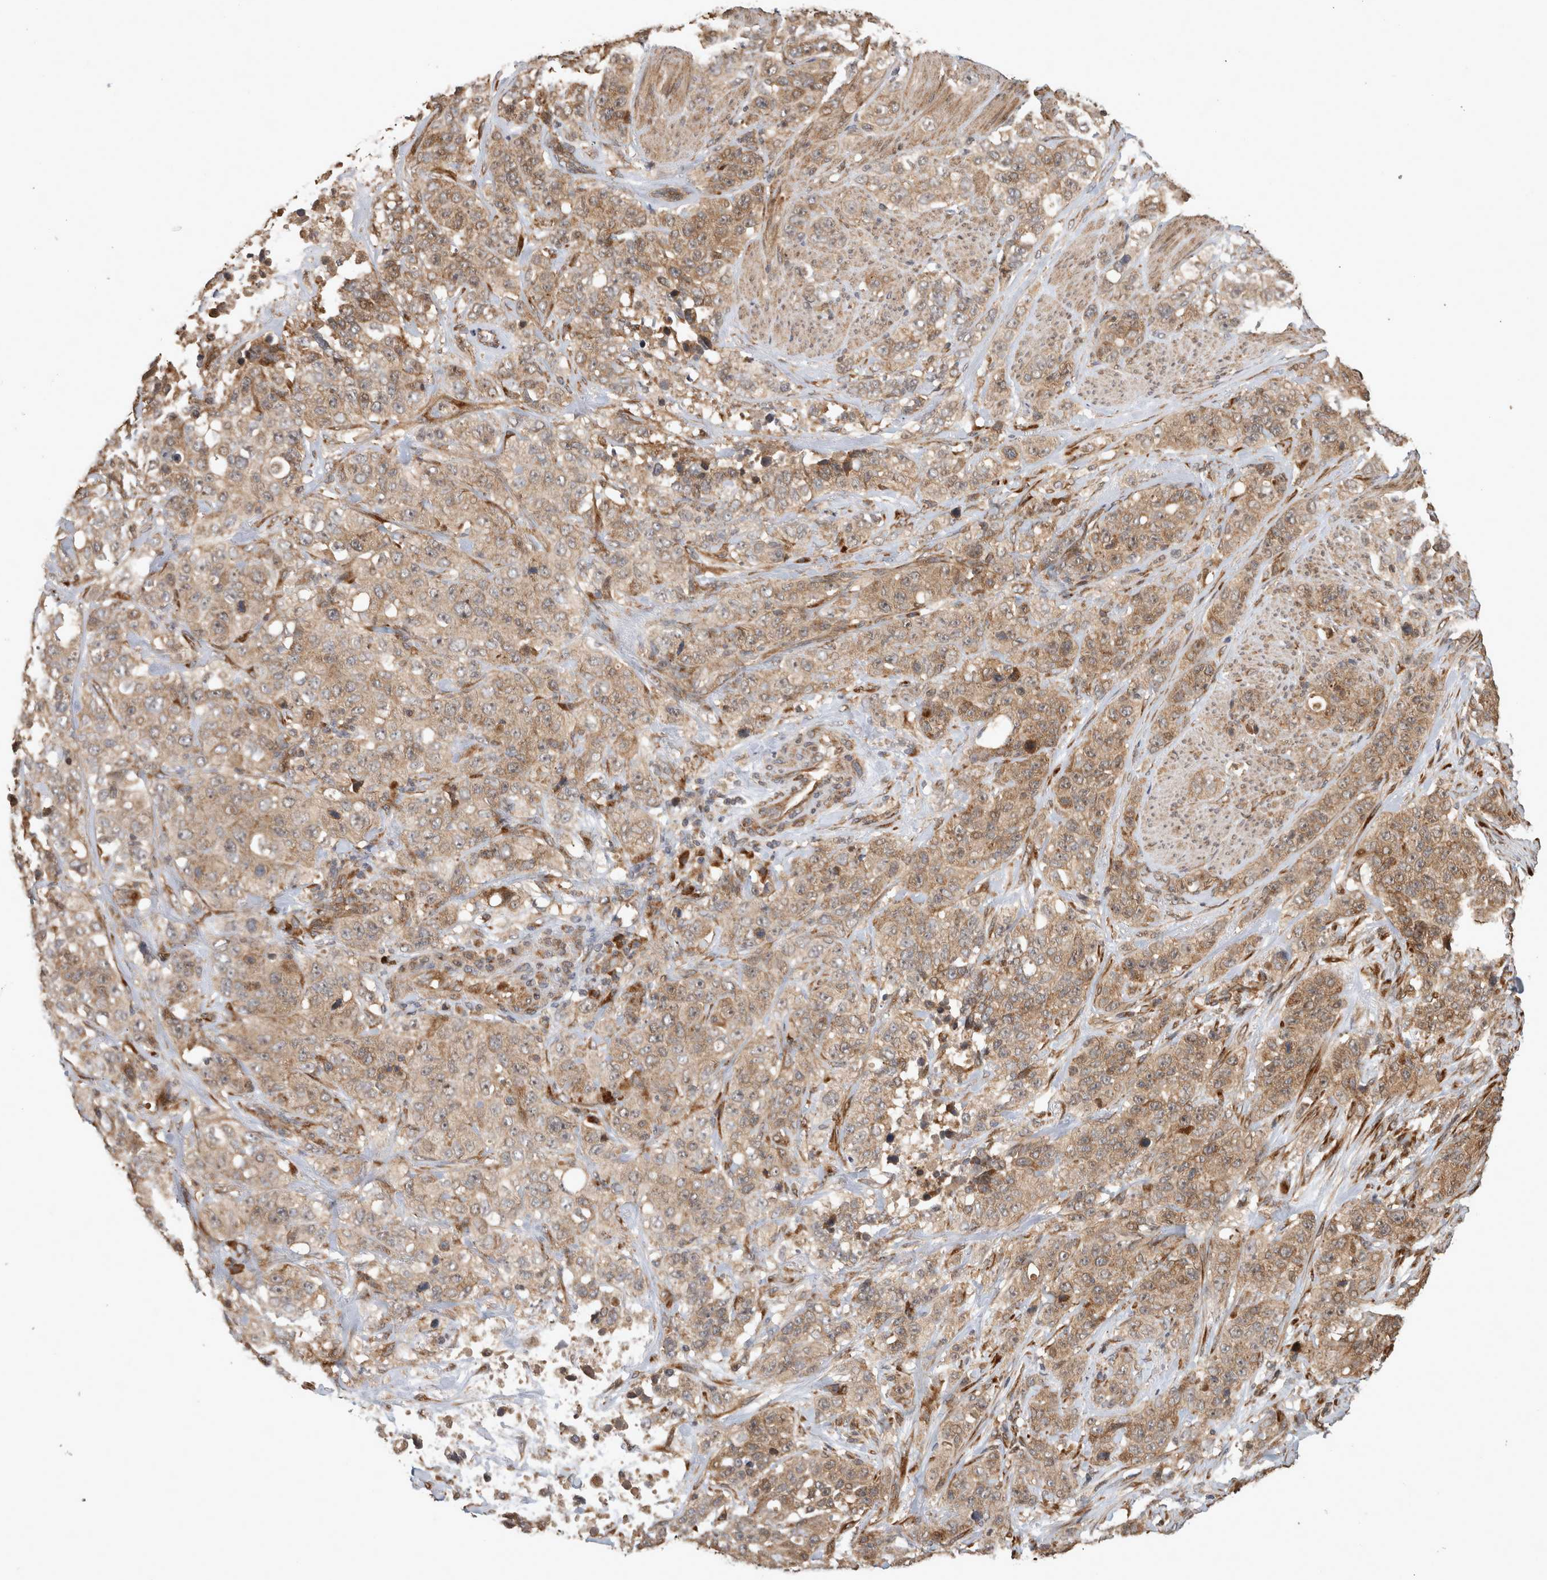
{"staining": {"intensity": "weak", "quantity": ">75%", "location": "cytoplasmic/membranous"}, "tissue": "stomach cancer", "cell_type": "Tumor cells", "image_type": "cancer", "snomed": [{"axis": "morphology", "description": "Adenocarcinoma, NOS"}, {"axis": "topography", "description": "Stomach"}], "caption": "The micrograph displays staining of adenocarcinoma (stomach), revealing weak cytoplasmic/membranous protein staining (brown color) within tumor cells.", "gene": "PCDHB15", "patient": {"sex": "male", "age": 48}}